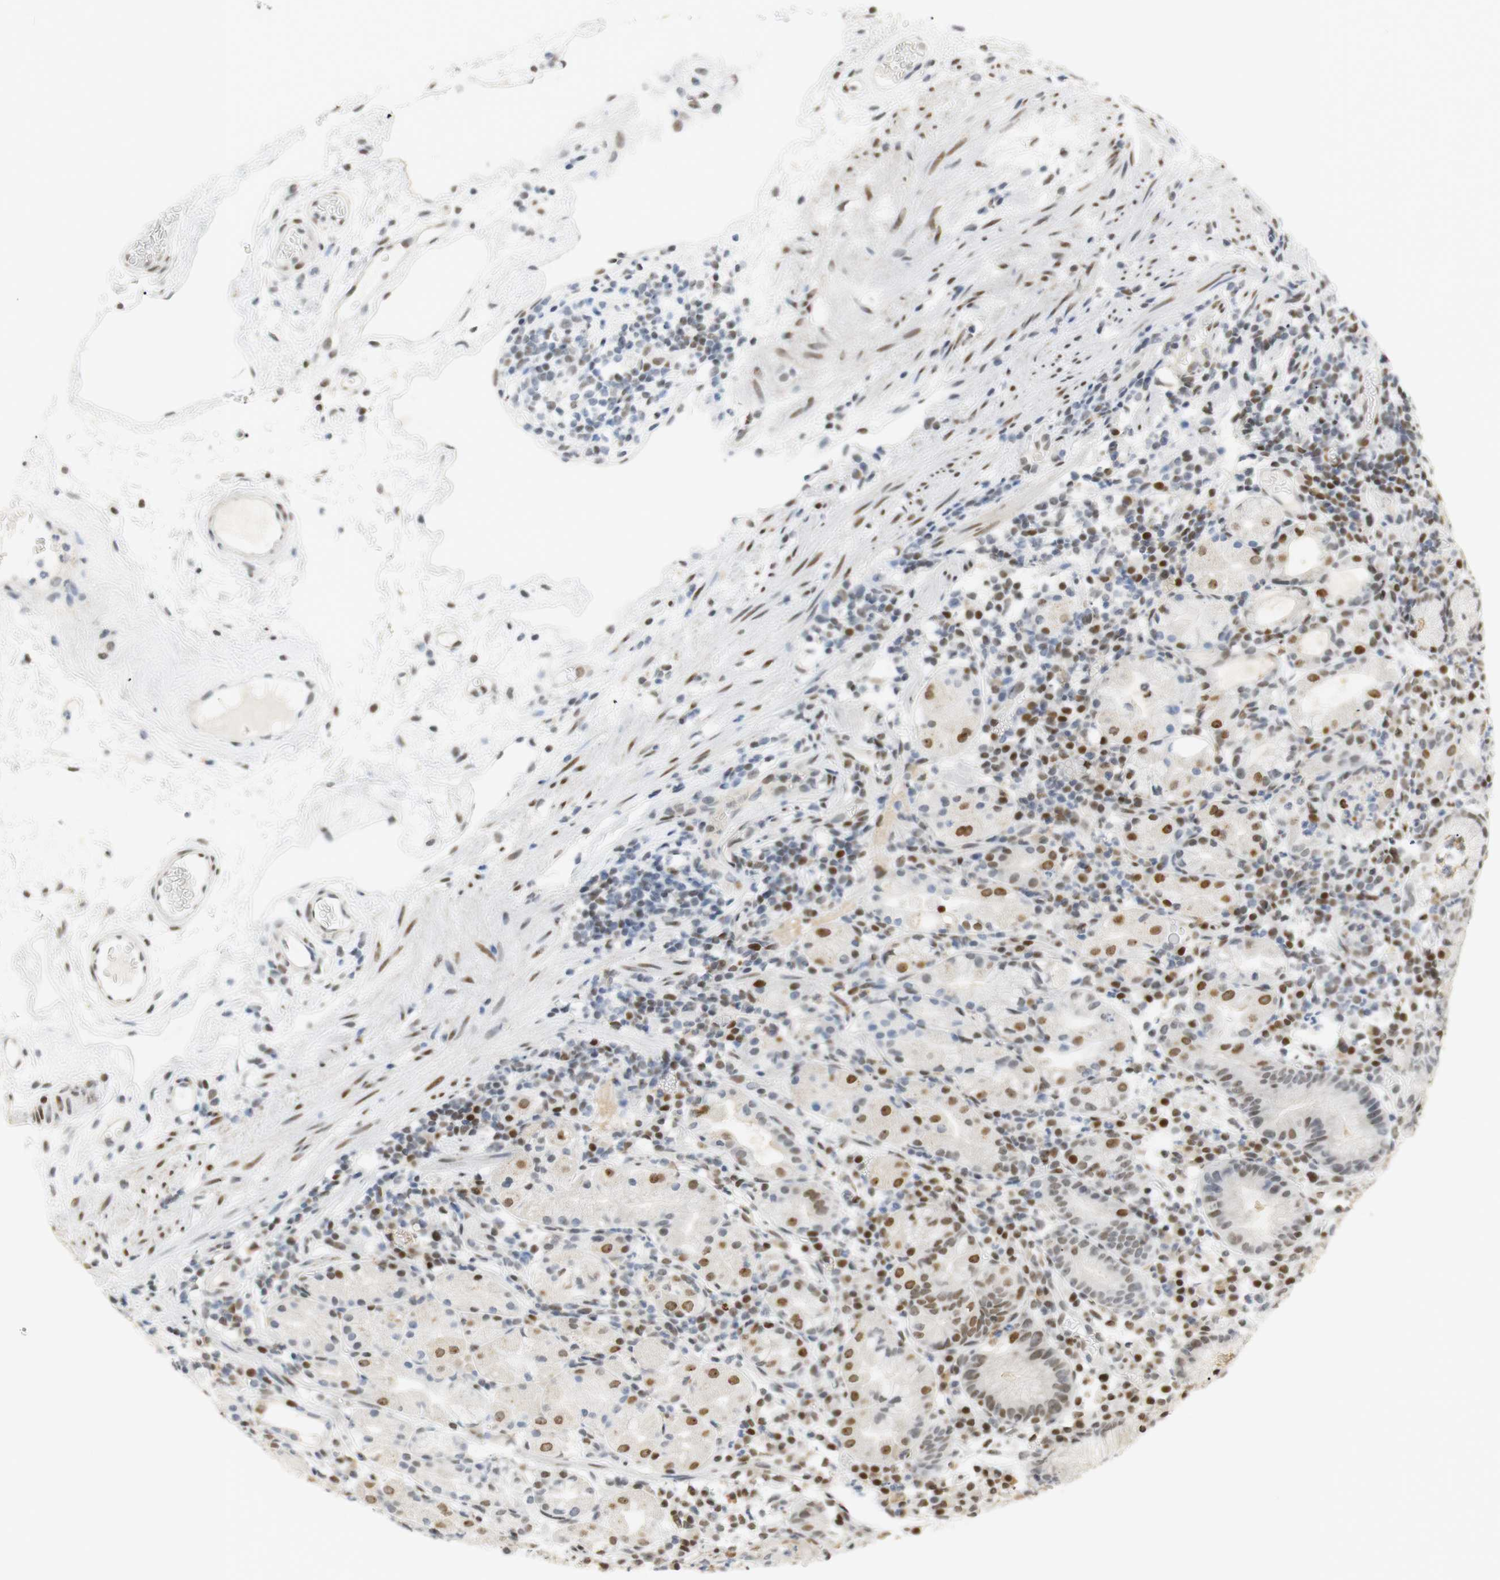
{"staining": {"intensity": "moderate", "quantity": "<25%", "location": "nuclear"}, "tissue": "stomach", "cell_type": "Glandular cells", "image_type": "normal", "snomed": [{"axis": "morphology", "description": "Normal tissue, NOS"}, {"axis": "topography", "description": "Stomach"}, {"axis": "topography", "description": "Stomach, lower"}], "caption": "Glandular cells display low levels of moderate nuclear staining in approximately <25% of cells in normal stomach. The protein of interest is stained brown, and the nuclei are stained in blue (DAB (3,3'-diaminobenzidine) IHC with brightfield microscopy, high magnification).", "gene": "BMI1", "patient": {"sex": "female", "age": 75}}